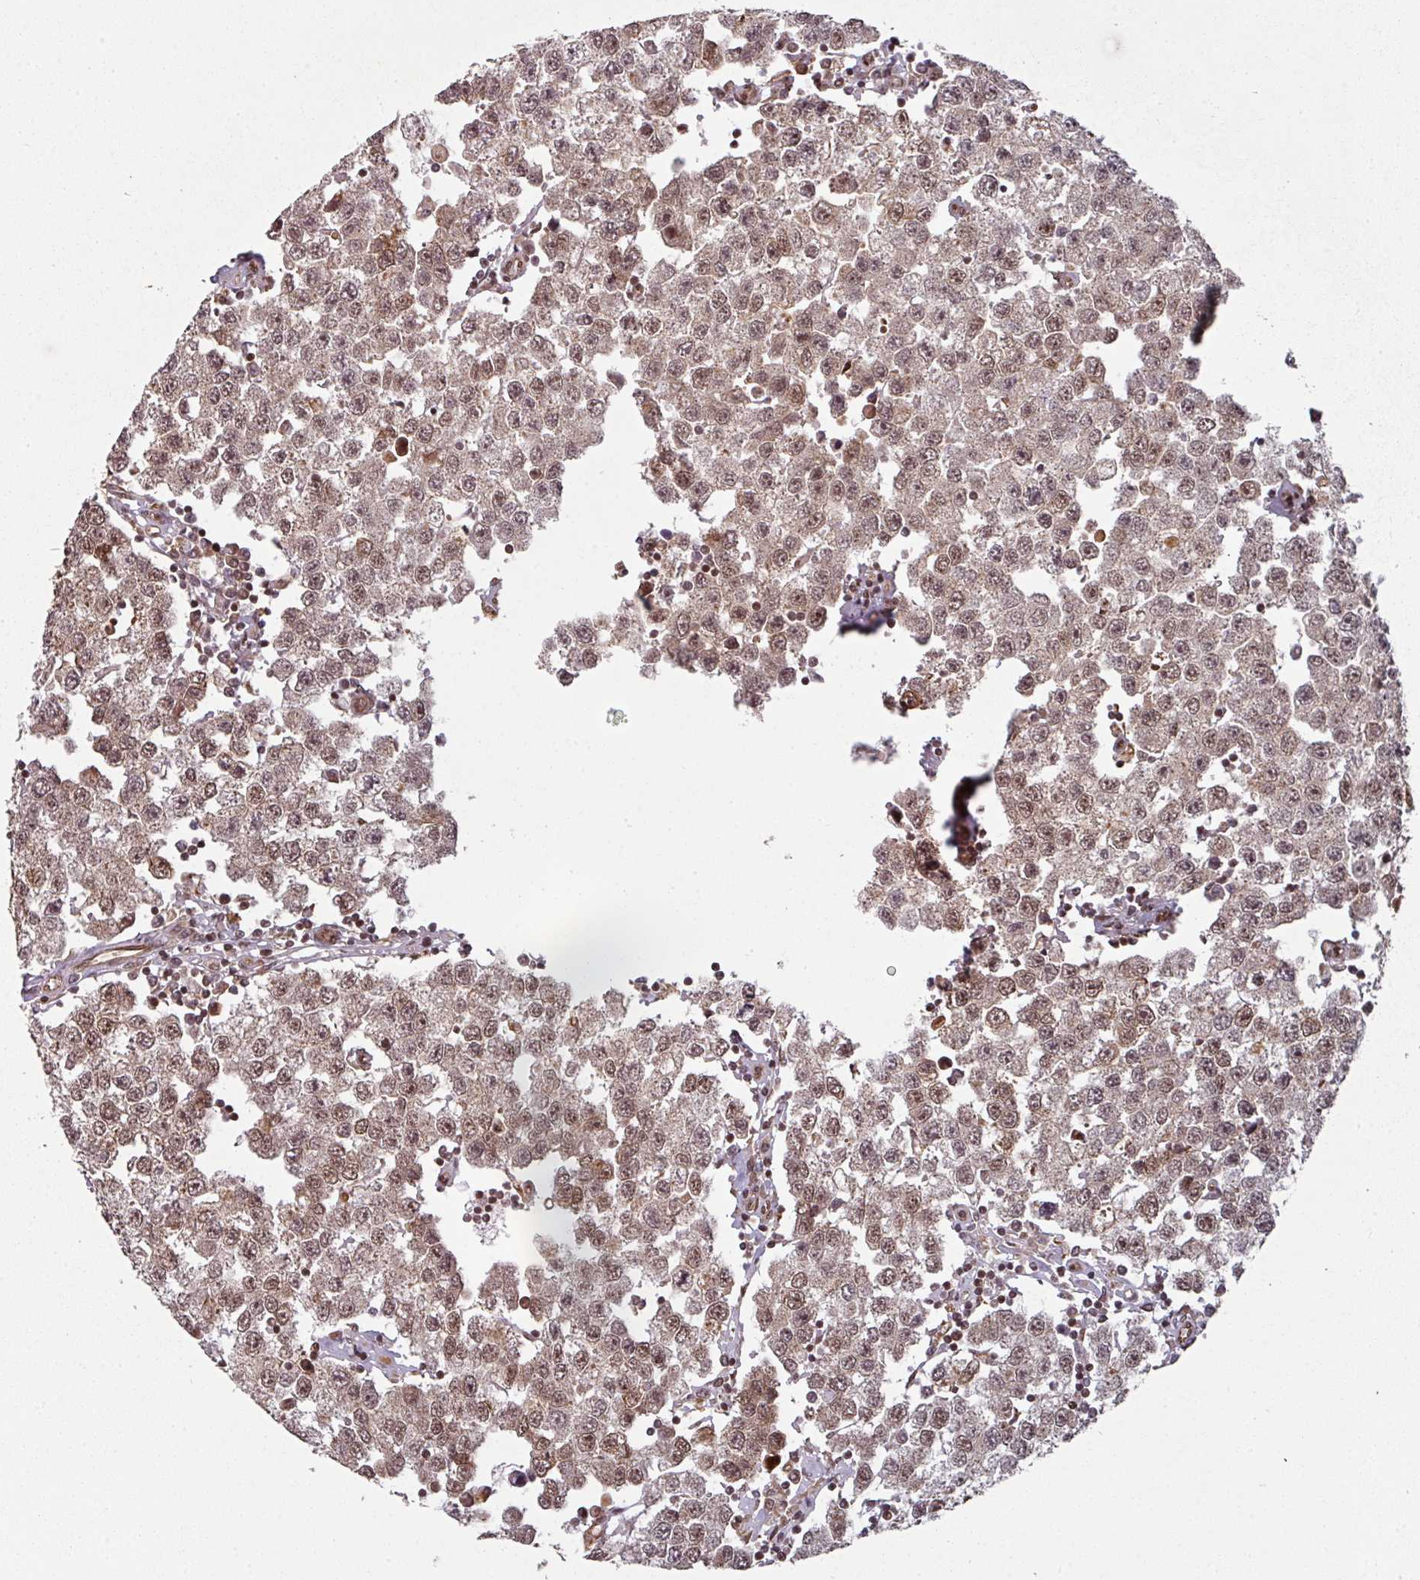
{"staining": {"intensity": "moderate", "quantity": ">75%", "location": "nuclear"}, "tissue": "testis cancer", "cell_type": "Tumor cells", "image_type": "cancer", "snomed": [{"axis": "morphology", "description": "Seminoma, NOS"}, {"axis": "topography", "description": "Testis"}], "caption": "Immunohistochemical staining of human seminoma (testis) demonstrates medium levels of moderate nuclear protein positivity in about >75% of tumor cells.", "gene": "SIK3", "patient": {"sex": "male", "age": 34}}